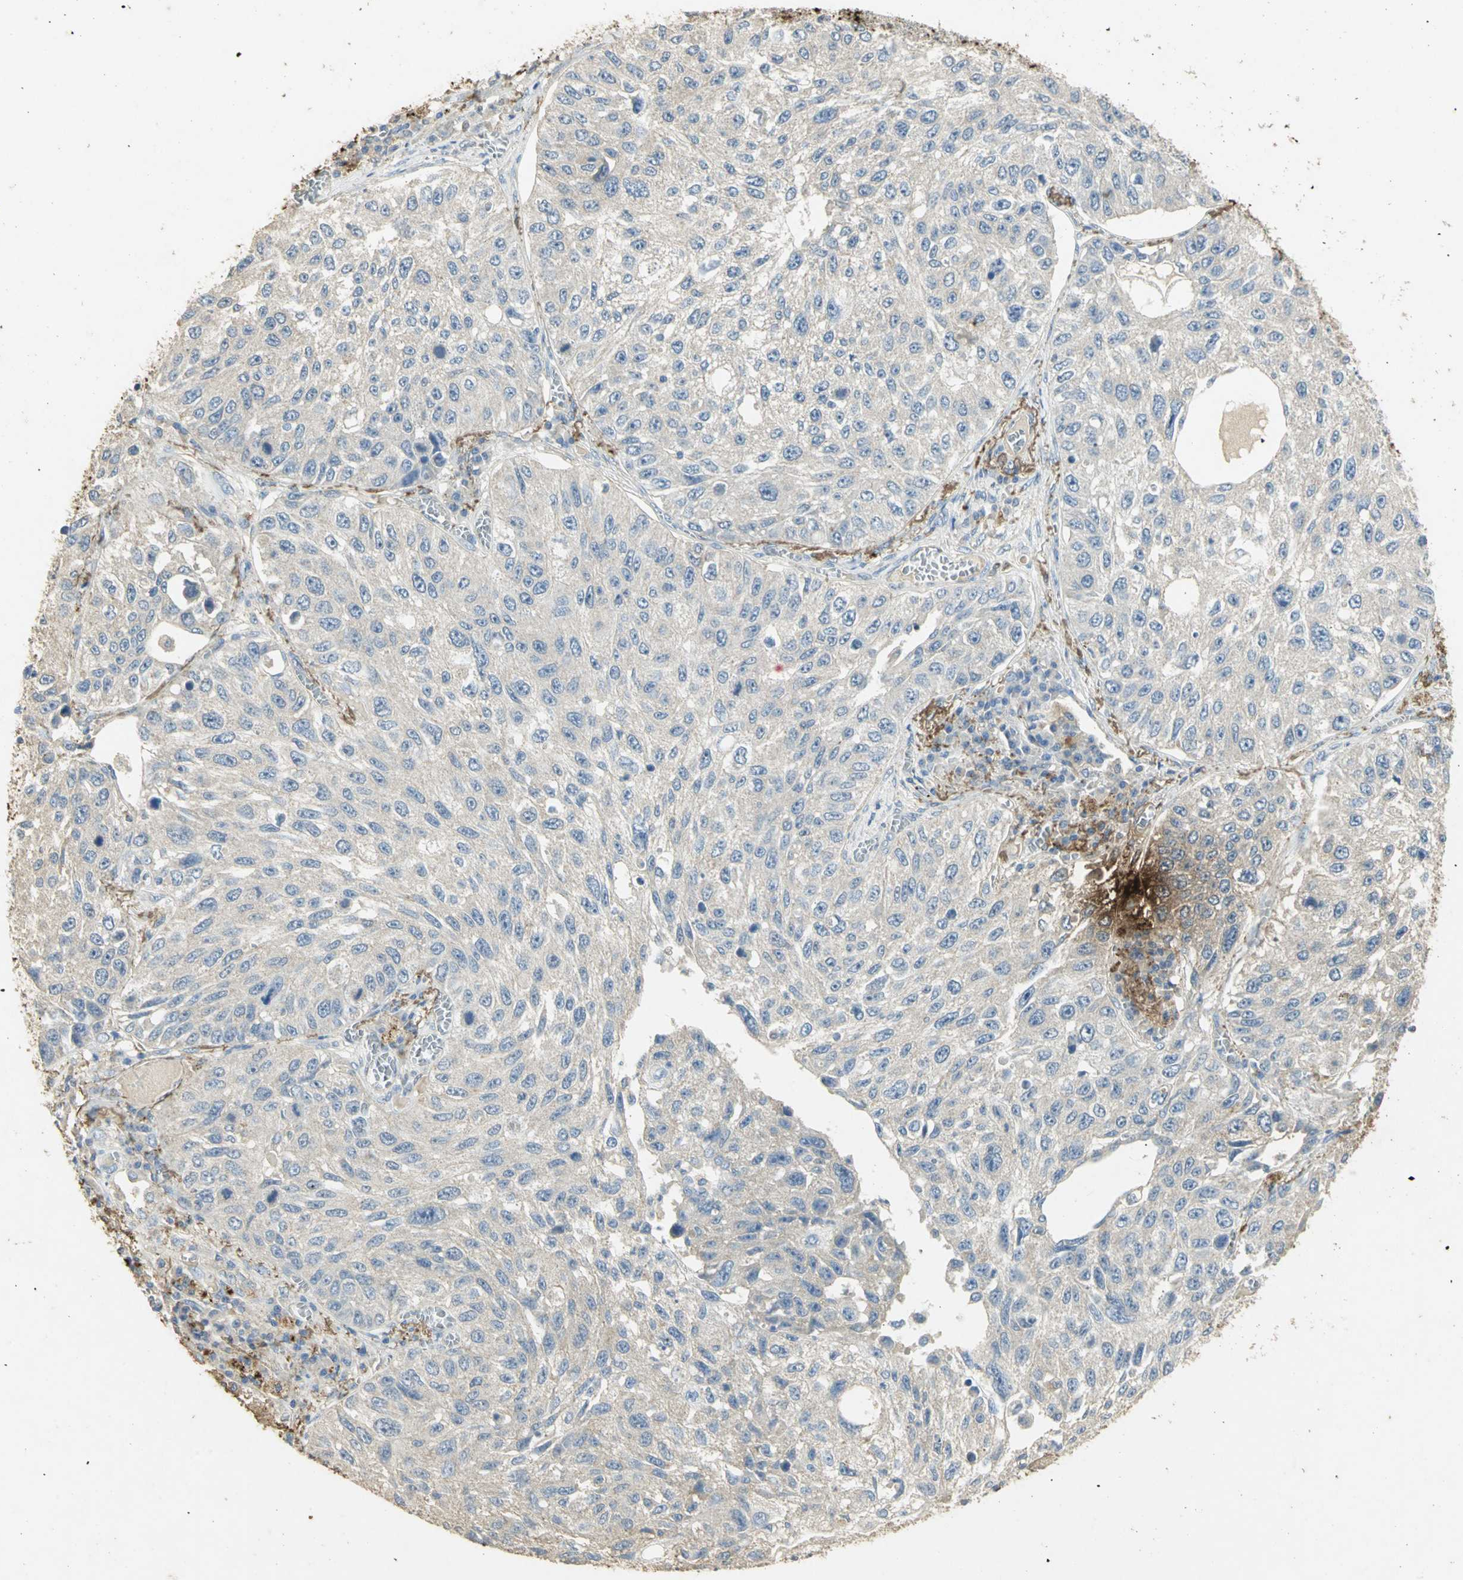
{"staining": {"intensity": "weak", "quantity": "25%-75%", "location": "cytoplasmic/membranous"}, "tissue": "lung cancer", "cell_type": "Tumor cells", "image_type": "cancer", "snomed": [{"axis": "morphology", "description": "Squamous cell carcinoma, NOS"}, {"axis": "topography", "description": "Lung"}], "caption": "Immunohistochemistry (IHC) histopathology image of neoplastic tissue: squamous cell carcinoma (lung) stained using IHC displays low levels of weak protein expression localized specifically in the cytoplasmic/membranous of tumor cells, appearing as a cytoplasmic/membranous brown color.", "gene": "ASB9", "patient": {"sex": "male", "age": 71}}